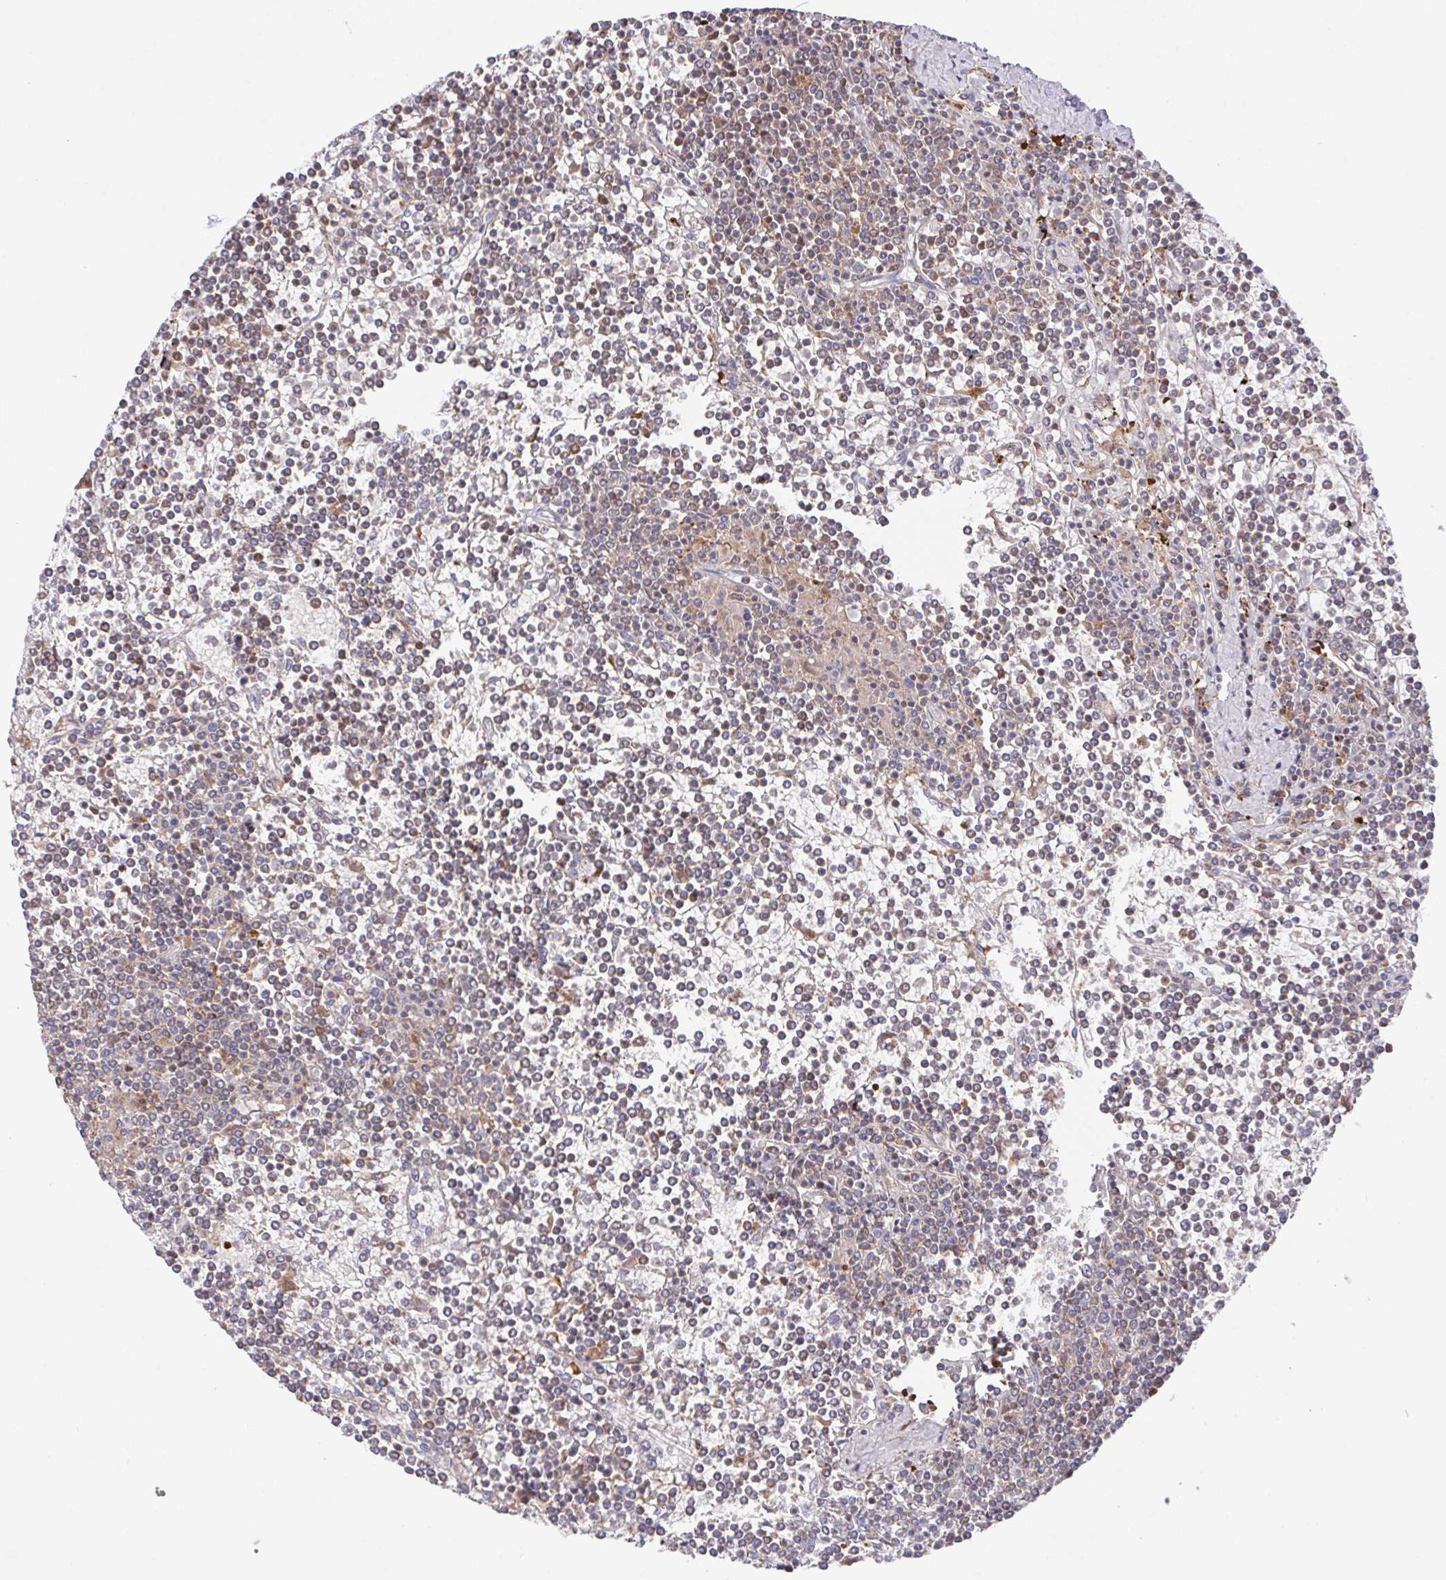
{"staining": {"intensity": "moderate", "quantity": "25%-75%", "location": "cytoplasmic/membranous"}, "tissue": "lymphoma", "cell_type": "Tumor cells", "image_type": "cancer", "snomed": [{"axis": "morphology", "description": "Malignant lymphoma, non-Hodgkin's type, Low grade"}, {"axis": "topography", "description": "Spleen"}], "caption": "Malignant lymphoma, non-Hodgkin's type (low-grade) was stained to show a protein in brown. There is medium levels of moderate cytoplasmic/membranous staining in about 25%-75% of tumor cells. (Stains: DAB (3,3'-diaminobenzidine) in brown, nuclei in blue, Microscopy: brightfield microscopy at high magnification).", "gene": "FAM241A", "patient": {"sex": "female", "age": 19}}